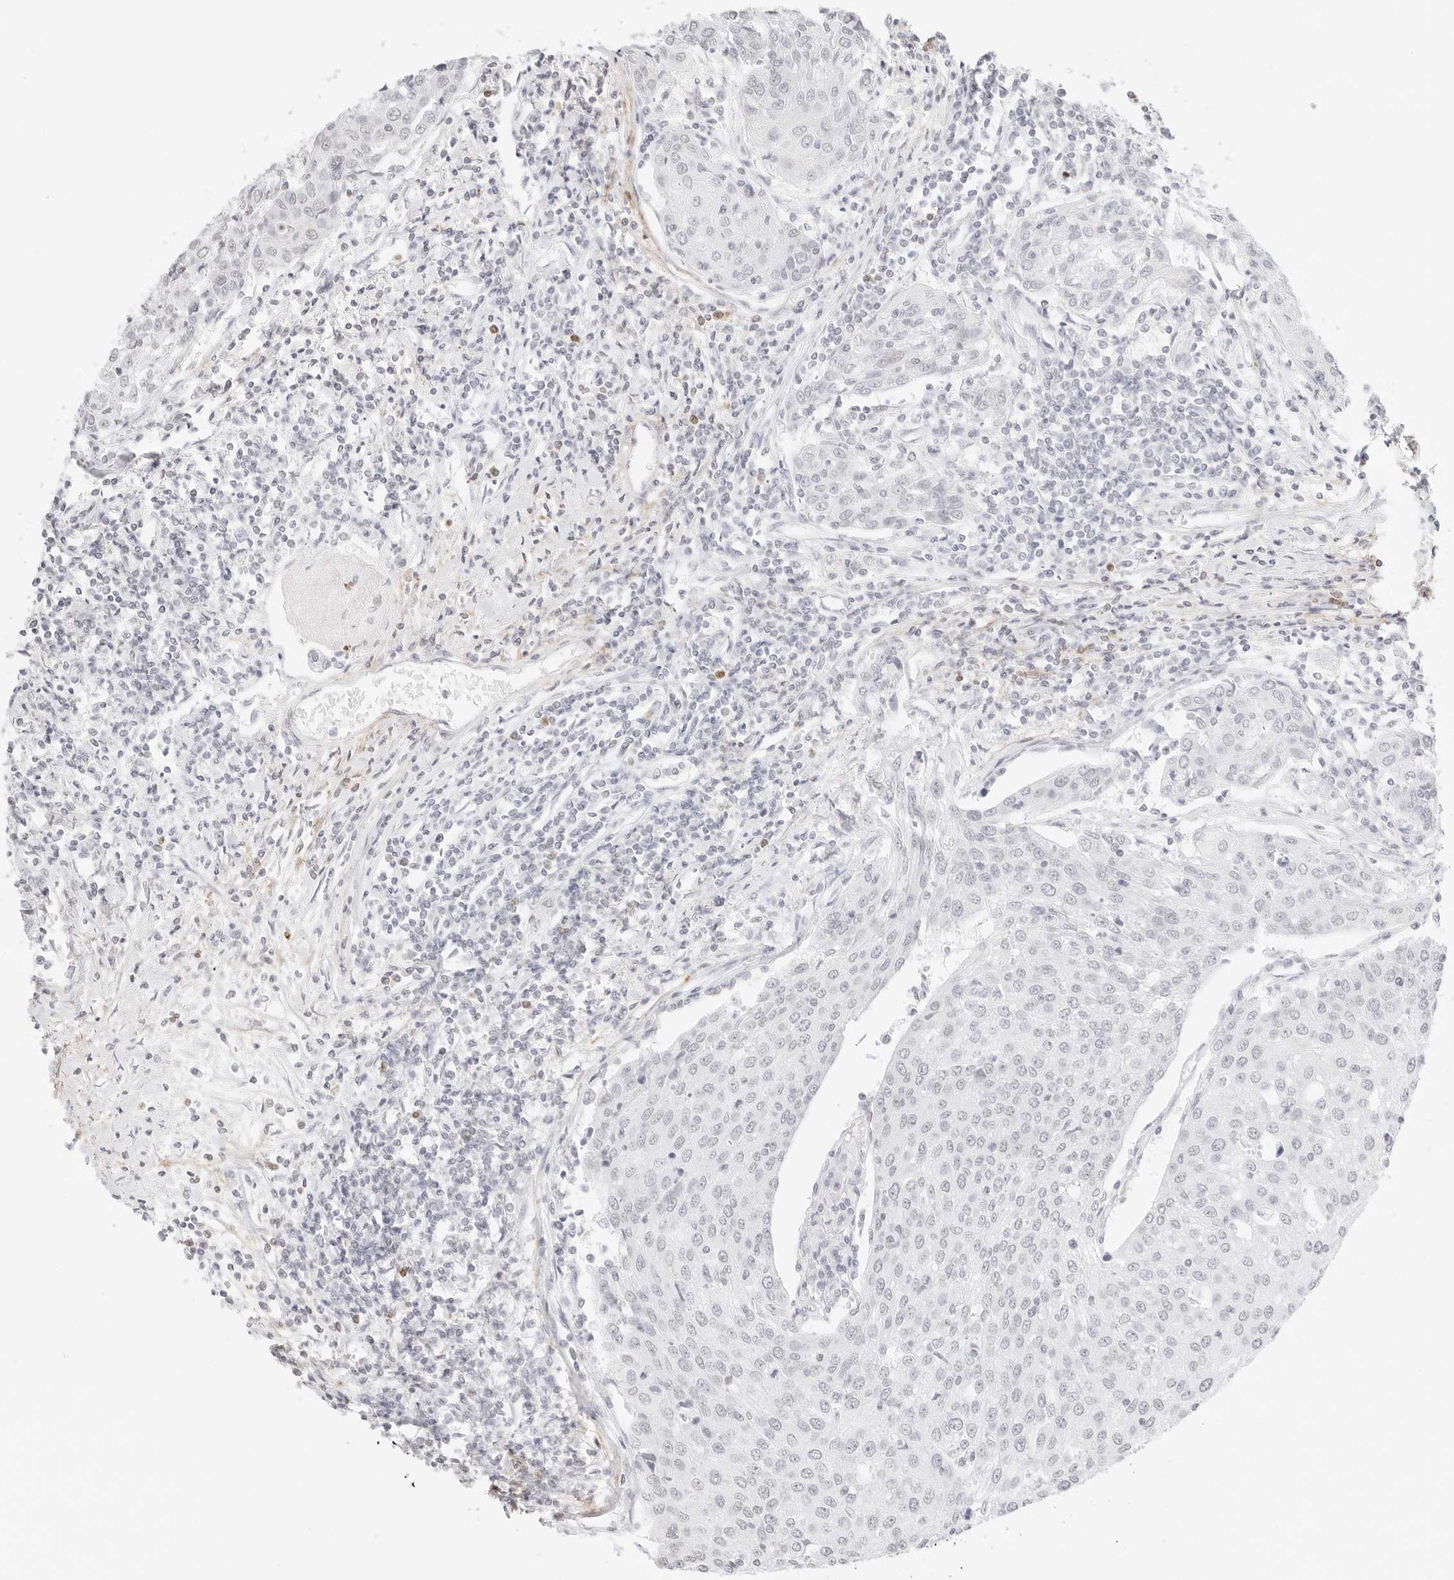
{"staining": {"intensity": "negative", "quantity": "none", "location": "none"}, "tissue": "urothelial cancer", "cell_type": "Tumor cells", "image_type": "cancer", "snomed": [{"axis": "morphology", "description": "Urothelial carcinoma, High grade"}, {"axis": "topography", "description": "Urinary bladder"}], "caption": "A photomicrograph of urothelial carcinoma (high-grade) stained for a protein demonstrates no brown staining in tumor cells.", "gene": "FBLN5", "patient": {"sex": "female", "age": 85}}